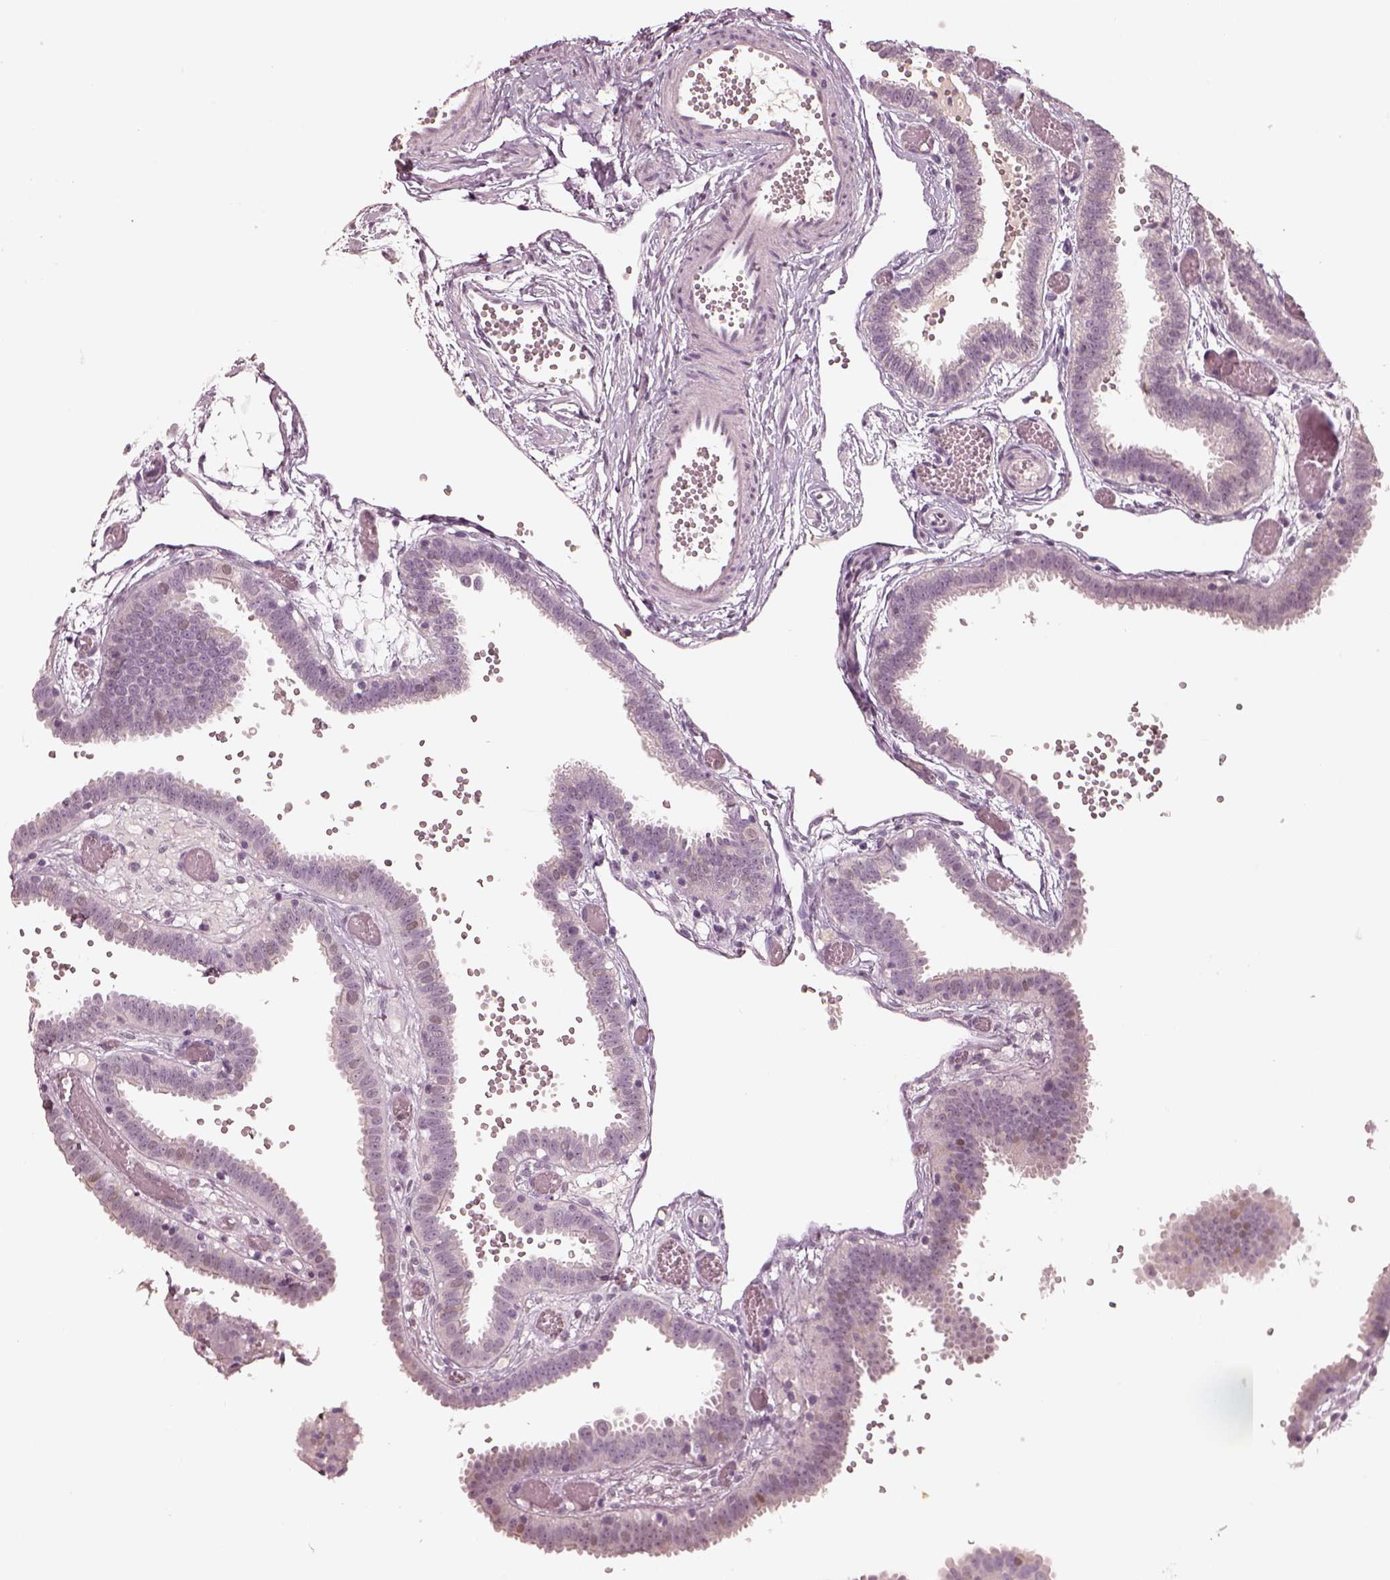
{"staining": {"intensity": "negative", "quantity": "none", "location": "none"}, "tissue": "fallopian tube", "cell_type": "Glandular cells", "image_type": "normal", "snomed": [{"axis": "morphology", "description": "Normal tissue, NOS"}, {"axis": "topography", "description": "Fallopian tube"}], "caption": "High power microscopy histopathology image of an immunohistochemistry micrograph of normal fallopian tube, revealing no significant staining in glandular cells. (Brightfield microscopy of DAB IHC at high magnification).", "gene": "EGR4", "patient": {"sex": "female", "age": 37}}